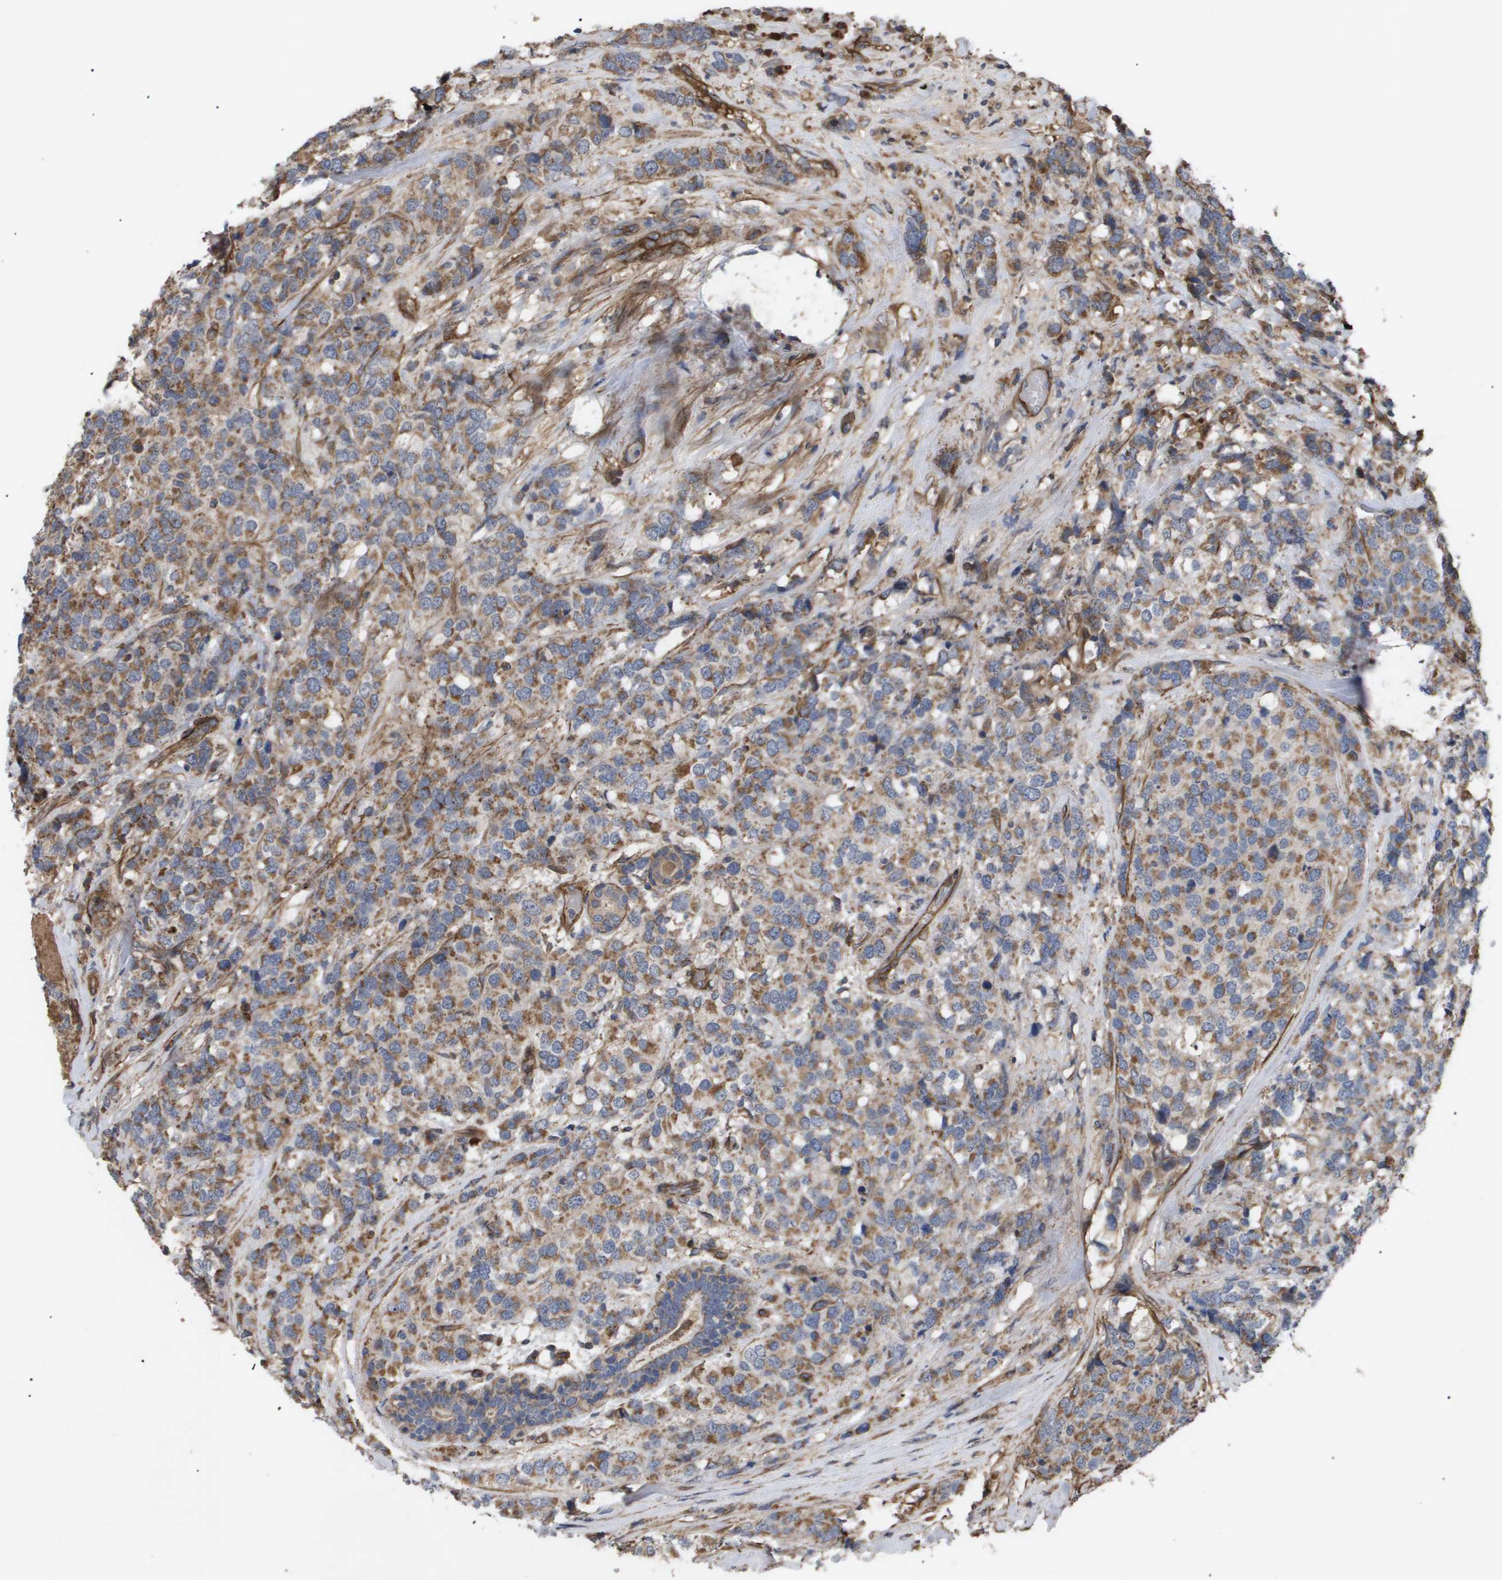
{"staining": {"intensity": "moderate", "quantity": ">75%", "location": "cytoplasmic/membranous"}, "tissue": "breast cancer", "cell_type": "Tumor cells", "image_type": "cancer", "snomed": [{"axis": "morphology", "description": "Lobular carcinoma"}, {"axis": "topography", "description": "Breast"}], "caption": "Breast cancer tissue exhibits moderate cytoplasmic/membranous expression in approximately >75% of tumor cells, visualized by immunohistochemistry.", "gene": "TNS1", "patient": {"sex": "female", "age": 59}}